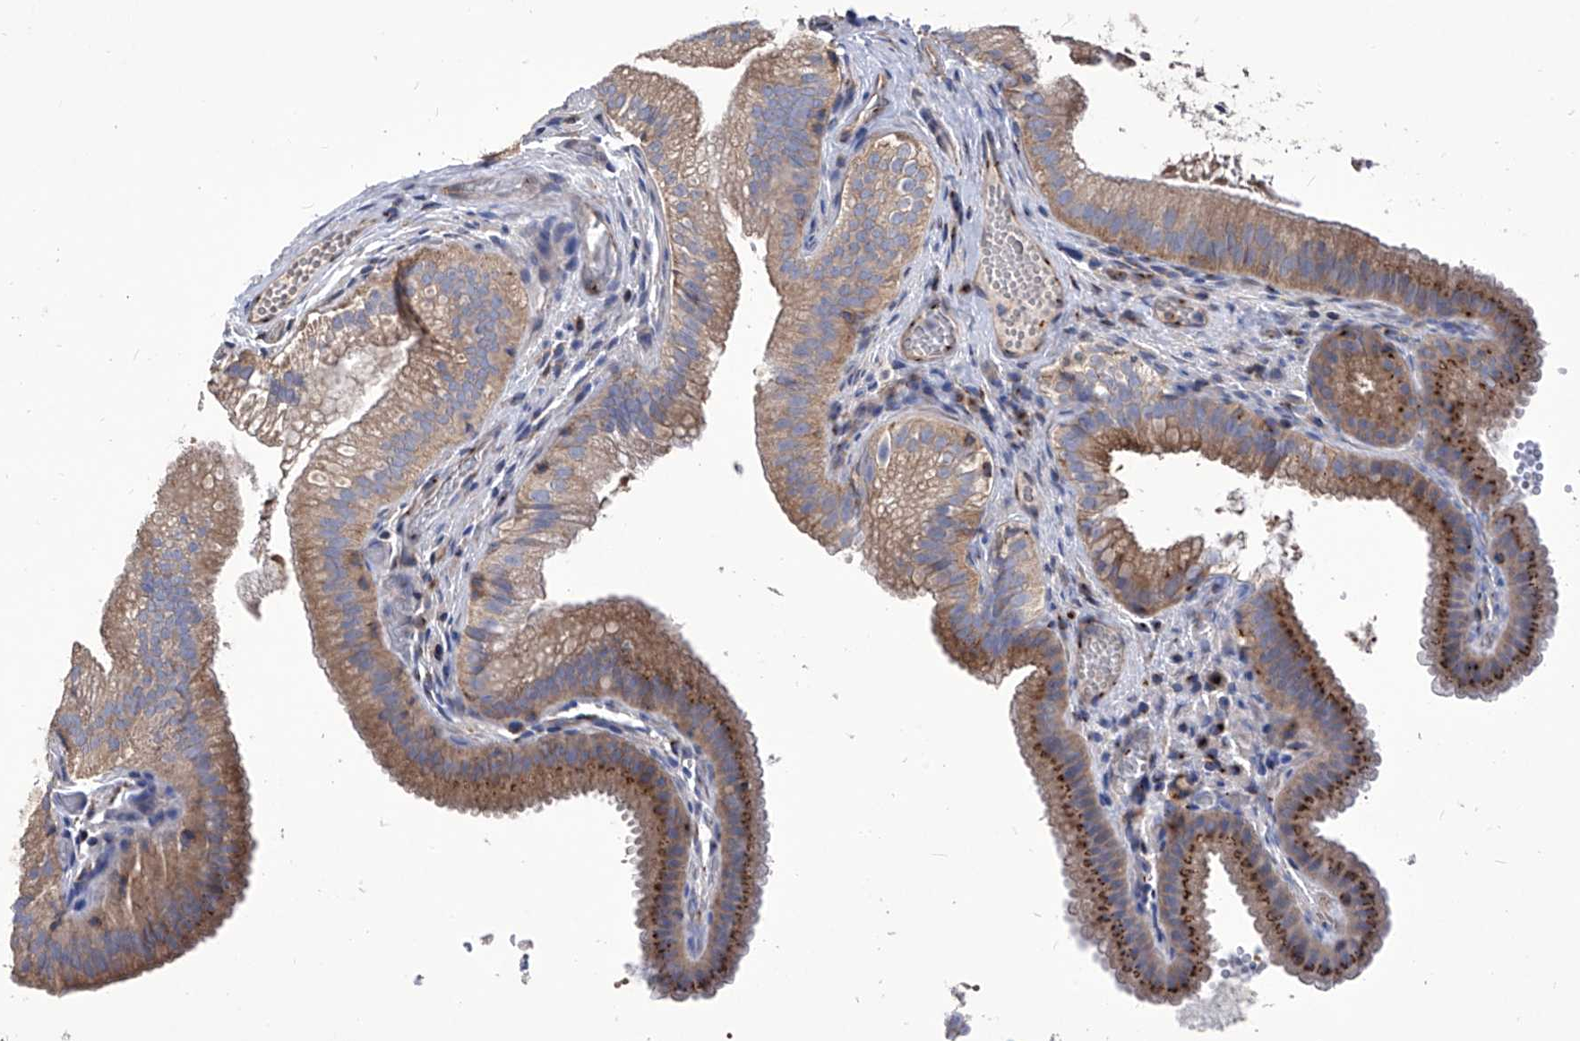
{"staining": {"intensity": "moderate", "quantity": ">75%", "location": "cytoplasmic/membranous"}, "tissue": "gallbladder", "cell_type": "Glandular cells", "image_type": "normal", "snomed": [{"axis": "morphology", "description": "Normal tissue, NOS"}, {"axis": "topography", "description": "Gallbladder"}], "caption": "IHC histopathology image of normal gallbladder: human gallbladder stained using immunohistochemistry (IHC) exhibits medium levels of moderate protein expression localized specifically in the cytoplasmic/membranous of glandular cells, appearing as a cytoplasmic/membranous brown color.", "gene": "TJAP1", "patient": {"sex": "female", "age": 30}}